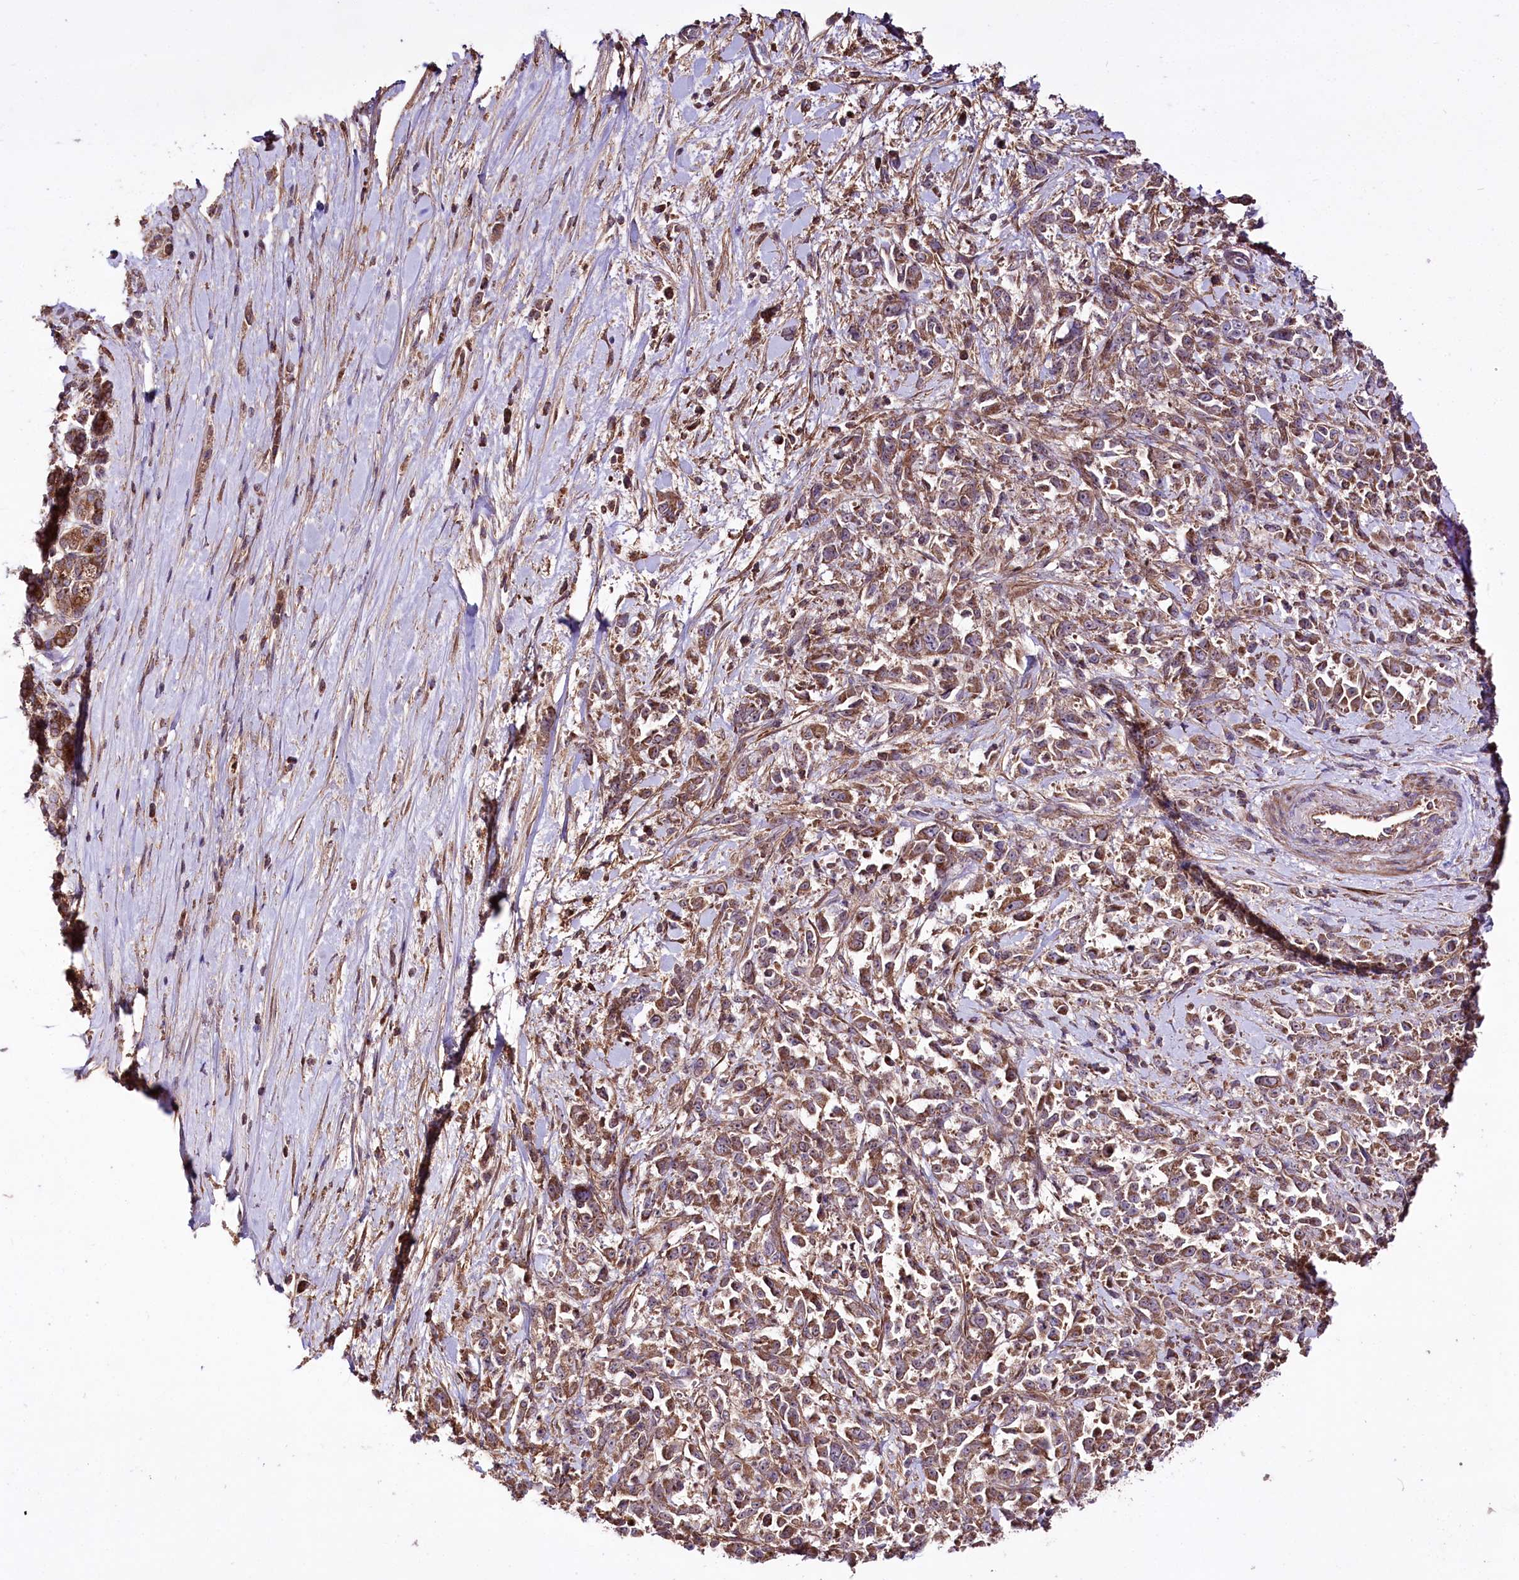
{"staining": {"intensity": "moderate", "quantity": ">75%", "location": "cytoplasmic/membranous"}, "tissue": "pancreatic cancer", "cell_type": "Tumor cells", "image_type": "cancer", "snomed": [{"axis": "morphology", "description": "Normal tissue, NOS"}, {"axis": "morphology", "description": "Adenocarcinoma, NOS"}, {"axis": "topography", "description": "Pancreas"}], "caption": "Pancreatic cancer was stained to show a protein in brown. There is medium levels of moderate cytoplasmic/membranous expression in approximately >75% of tumor cells.", "gene": "WWC1", "patient": {"sex": "female", "age": 64}}